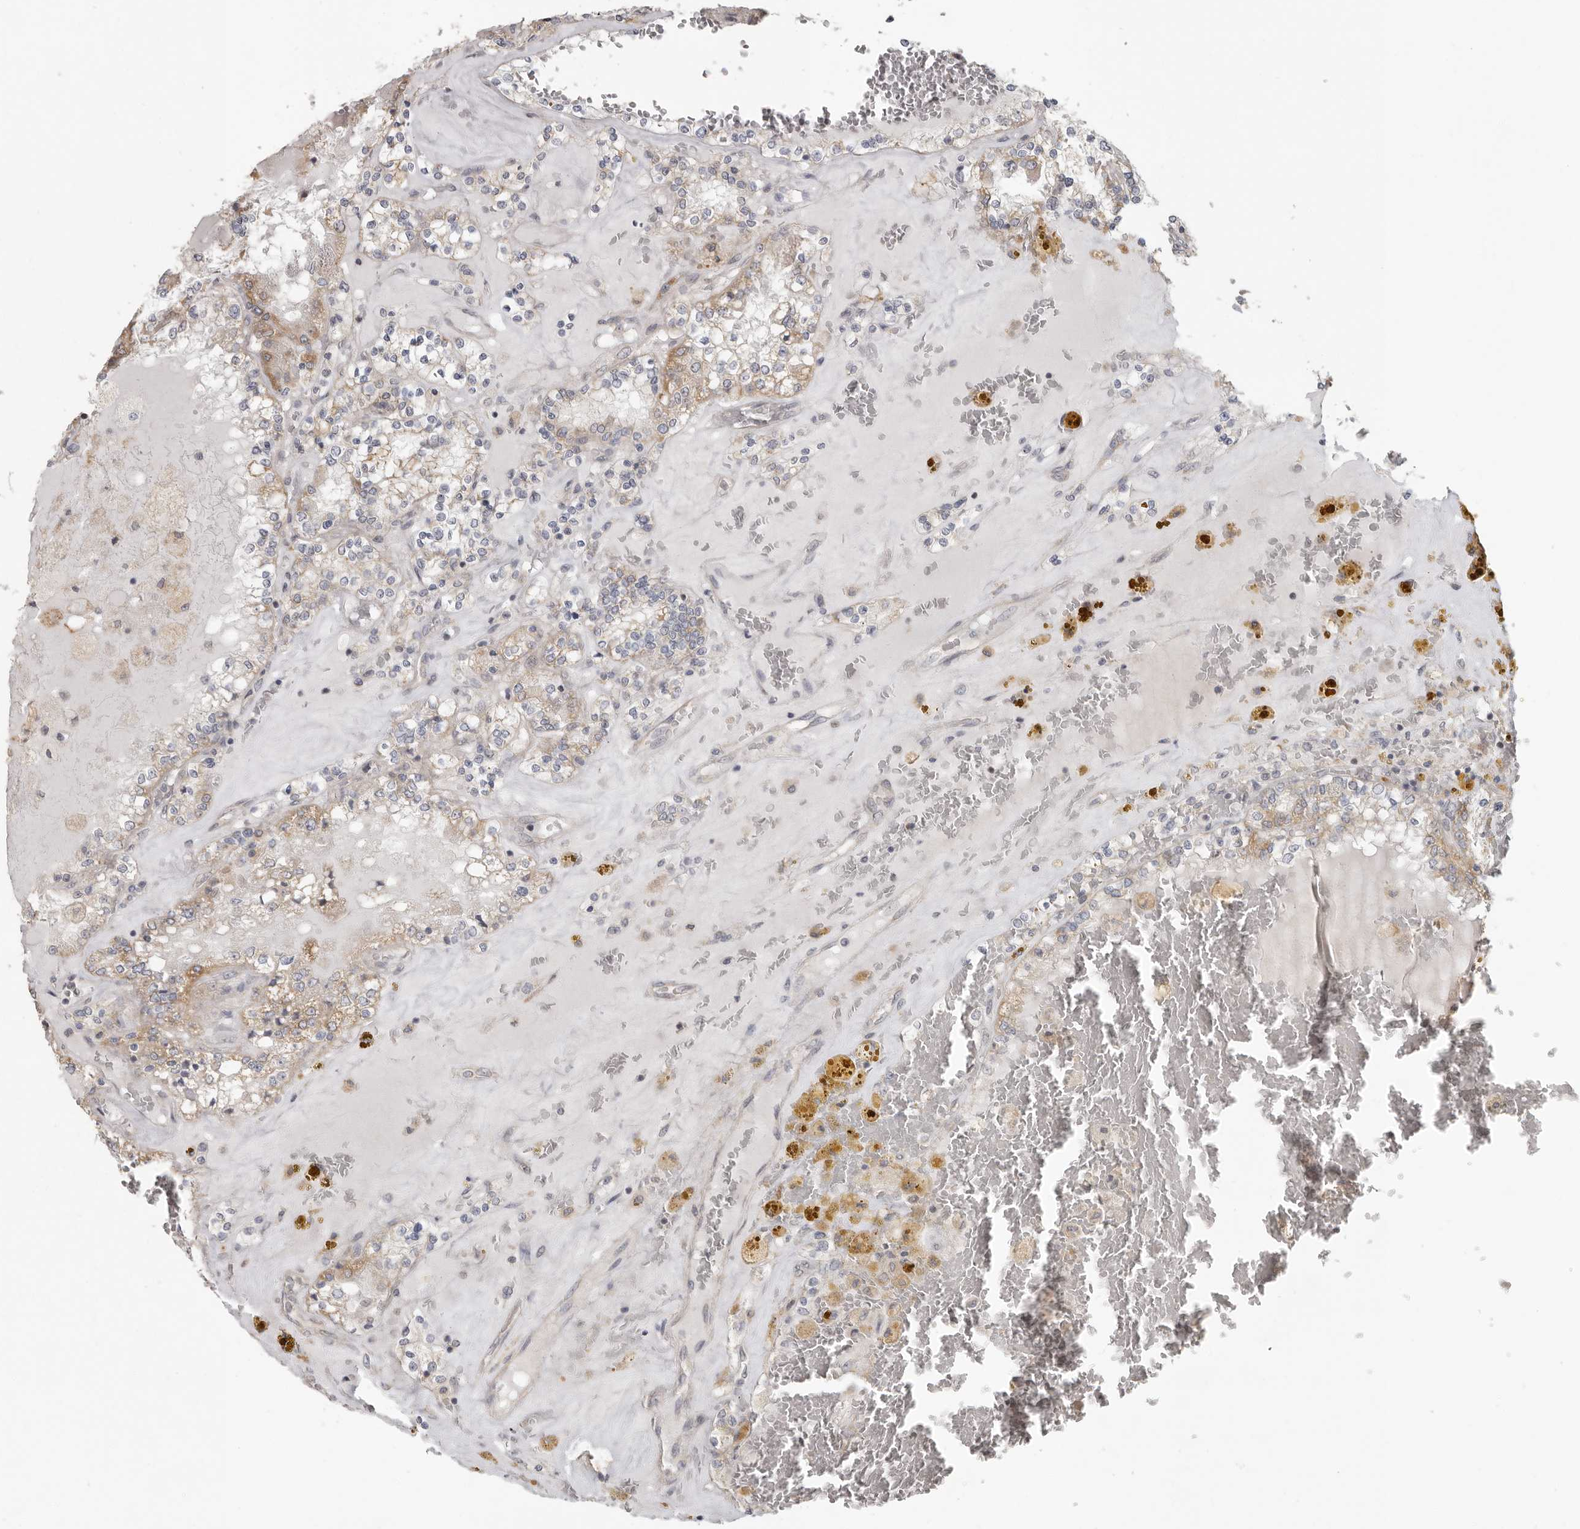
{"staining": {"intensity": "moderate", "quantity": "25%-75%", "location": "cytoplasmic/membranous"}, "tissue": "renal cancer", "cell_type": "Tumor cells", "image_type": "cancer", "snomed": [{"axis": "morphology", "description": "Adenocarcinoma, NOS"}, {"axis": "topography", "description": "Kidney"}], "caption": "DAB (3,3'-diaminobenzidine) immunohistochemical staining of human renal cancer (adenocarcinoma) demonstrates moderate cytoplasmic/membranous protein positivity in about 25%-75% of tumor cells. (Brightfield microscopy of DAB IHC at high magnification).", "gene": "UNK", "patient": {"sex": "female", "age": 56}}